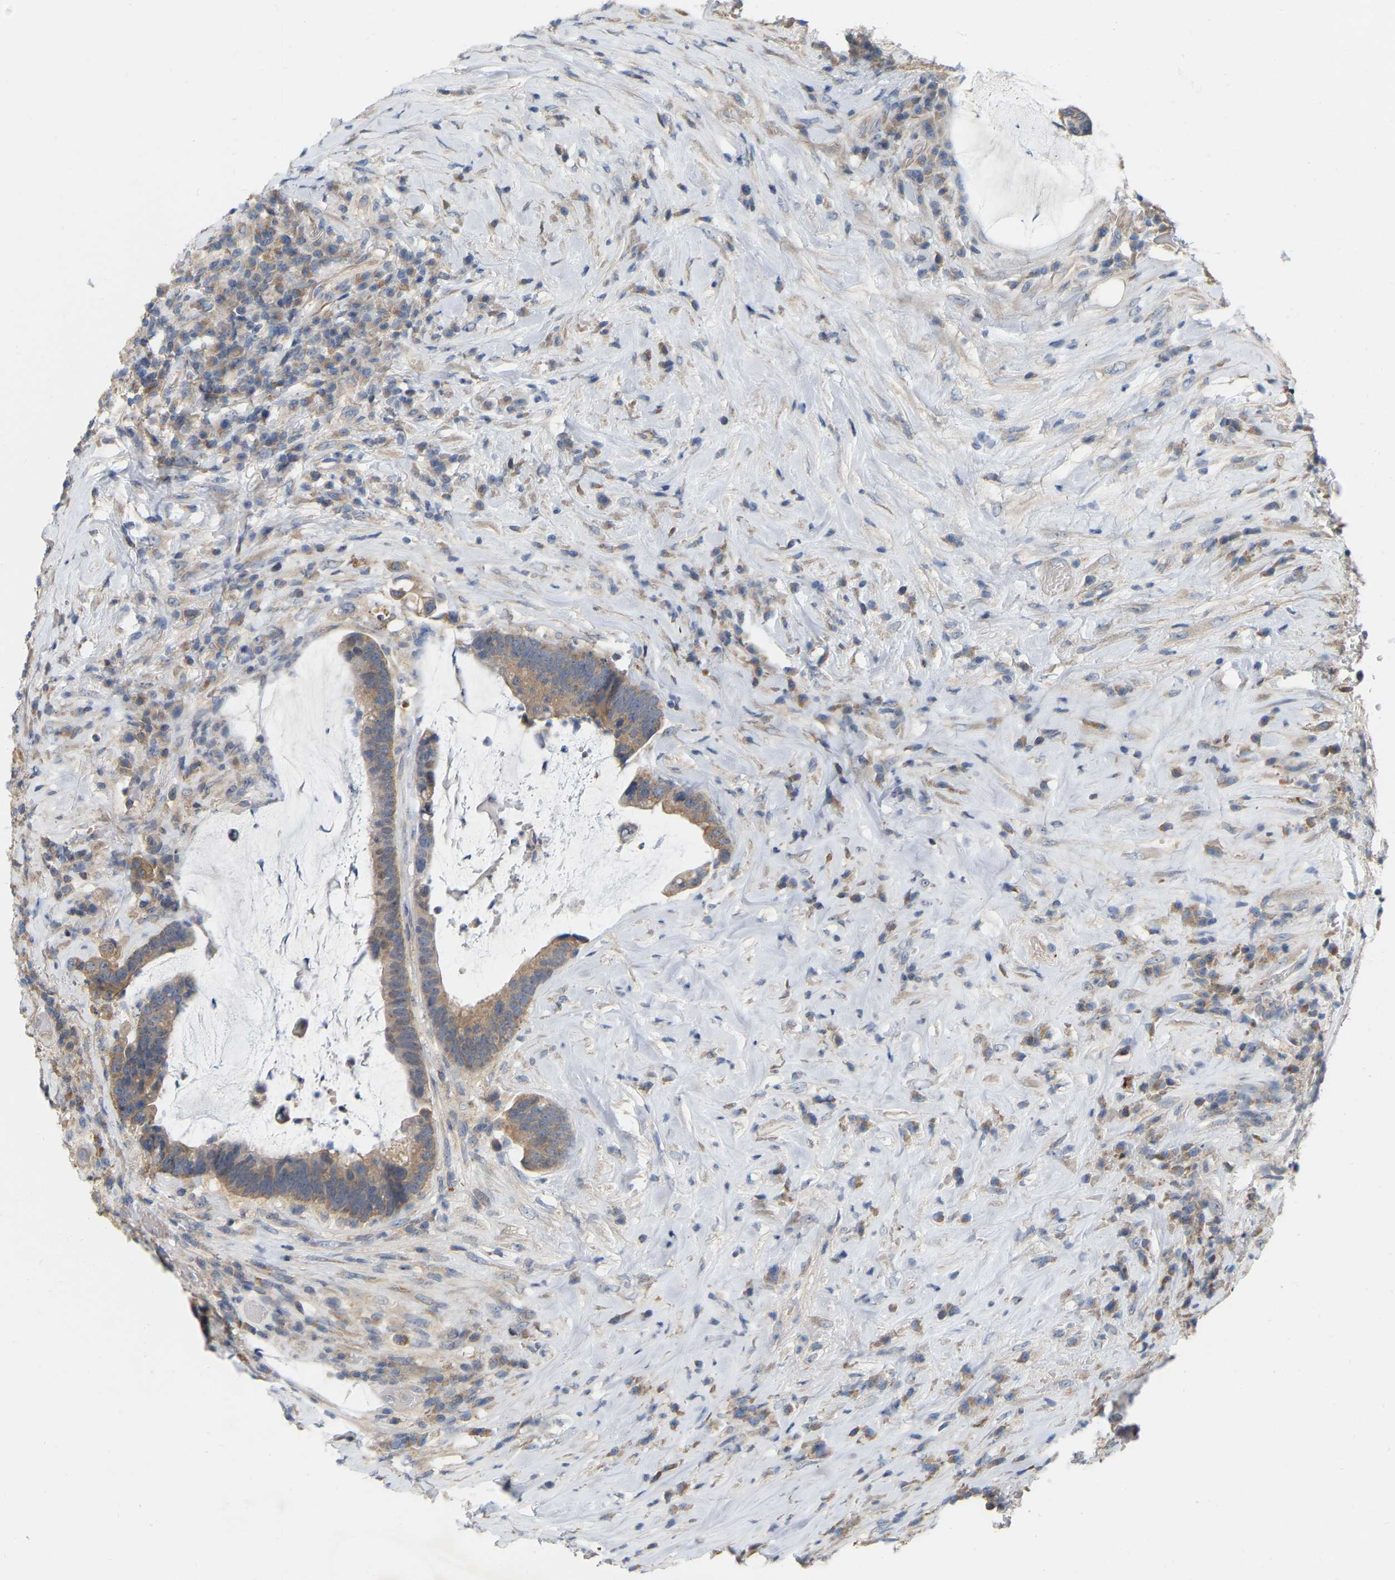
{"staining": {"intensity": "moderate", "quantity": ">75%", "location": "cytoplasmic/membranous"}, "tissue": "colorectal cancer", "cell_type": "Tumor cells", "image_type": "cancer", "snomed": [{"axis": "morphology", "description": "Adenocarcinoma, NOS"}, {"axis": "topography", "description": "Rectum"}], "caption": "Immunohistochemical staining of colorectal cancer (adenocarcinoma) exhibits medium levels of moderate cytoplasmic/membranous protein expression in approximately >75% of tumor cells.", "gene": "SSH1", "patient": {"sex": "female", "age": 89}}